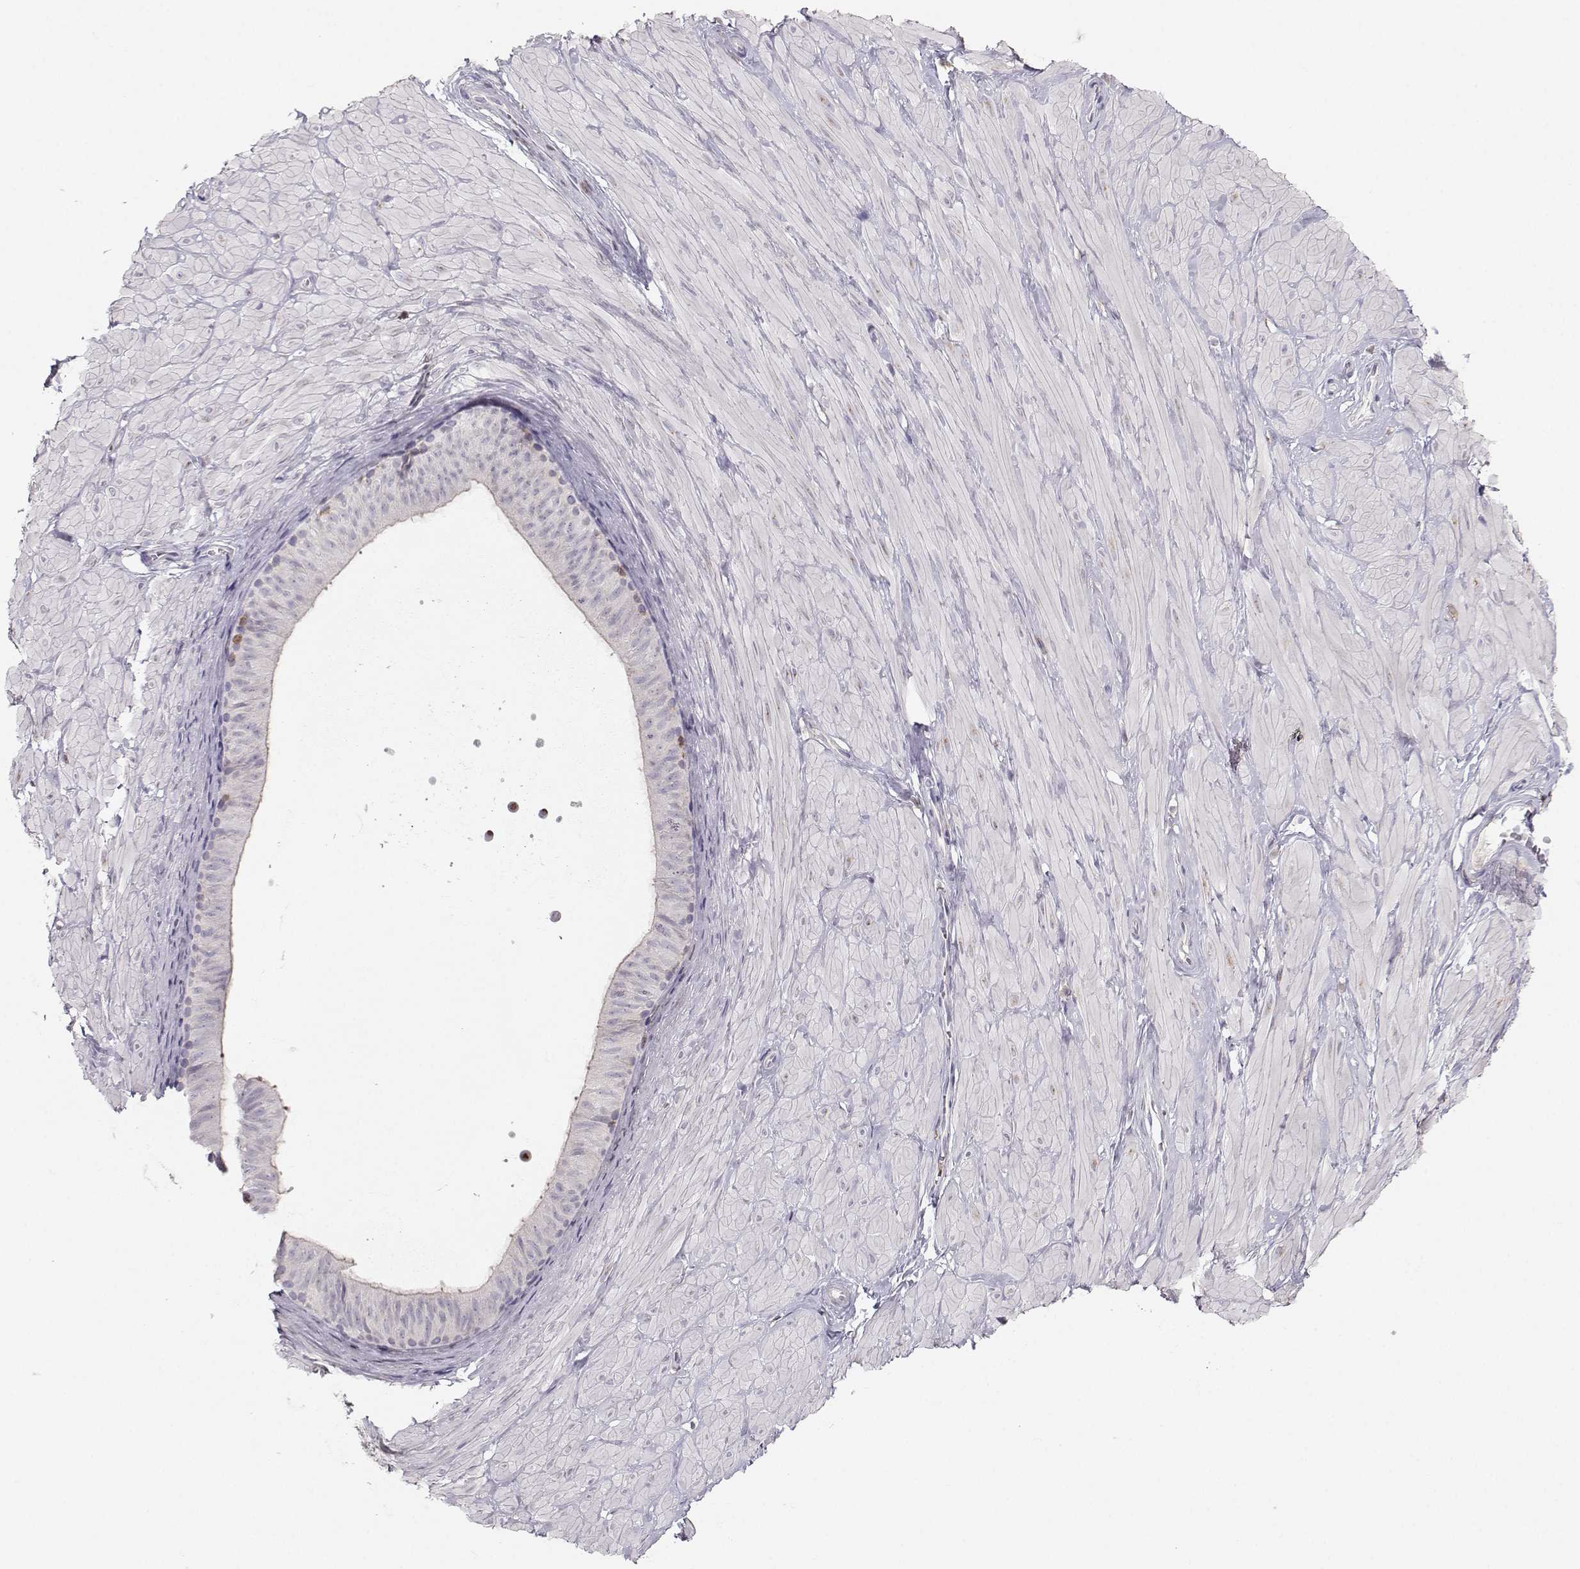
{"staining": {"intensity": "negative", "quantity": "none", "location": "none"}, "tissue": "adipose tissue", "cell_type": "Adipocytes", "image_type": "normal", "snomed": [{"axis": "morphology", "description": "Normal tissue, NOS"}, {"axis": "topography", "description": "Smooth muscle"}, {"axis": "topography", "description": "Peripheral nerve tissue"}], "caption": "Image shows no significant protein staining in adipocytes of normal adipose tissue.", "gene": "ZBTB32", "patient": {"sex": "male", "age": 22}}